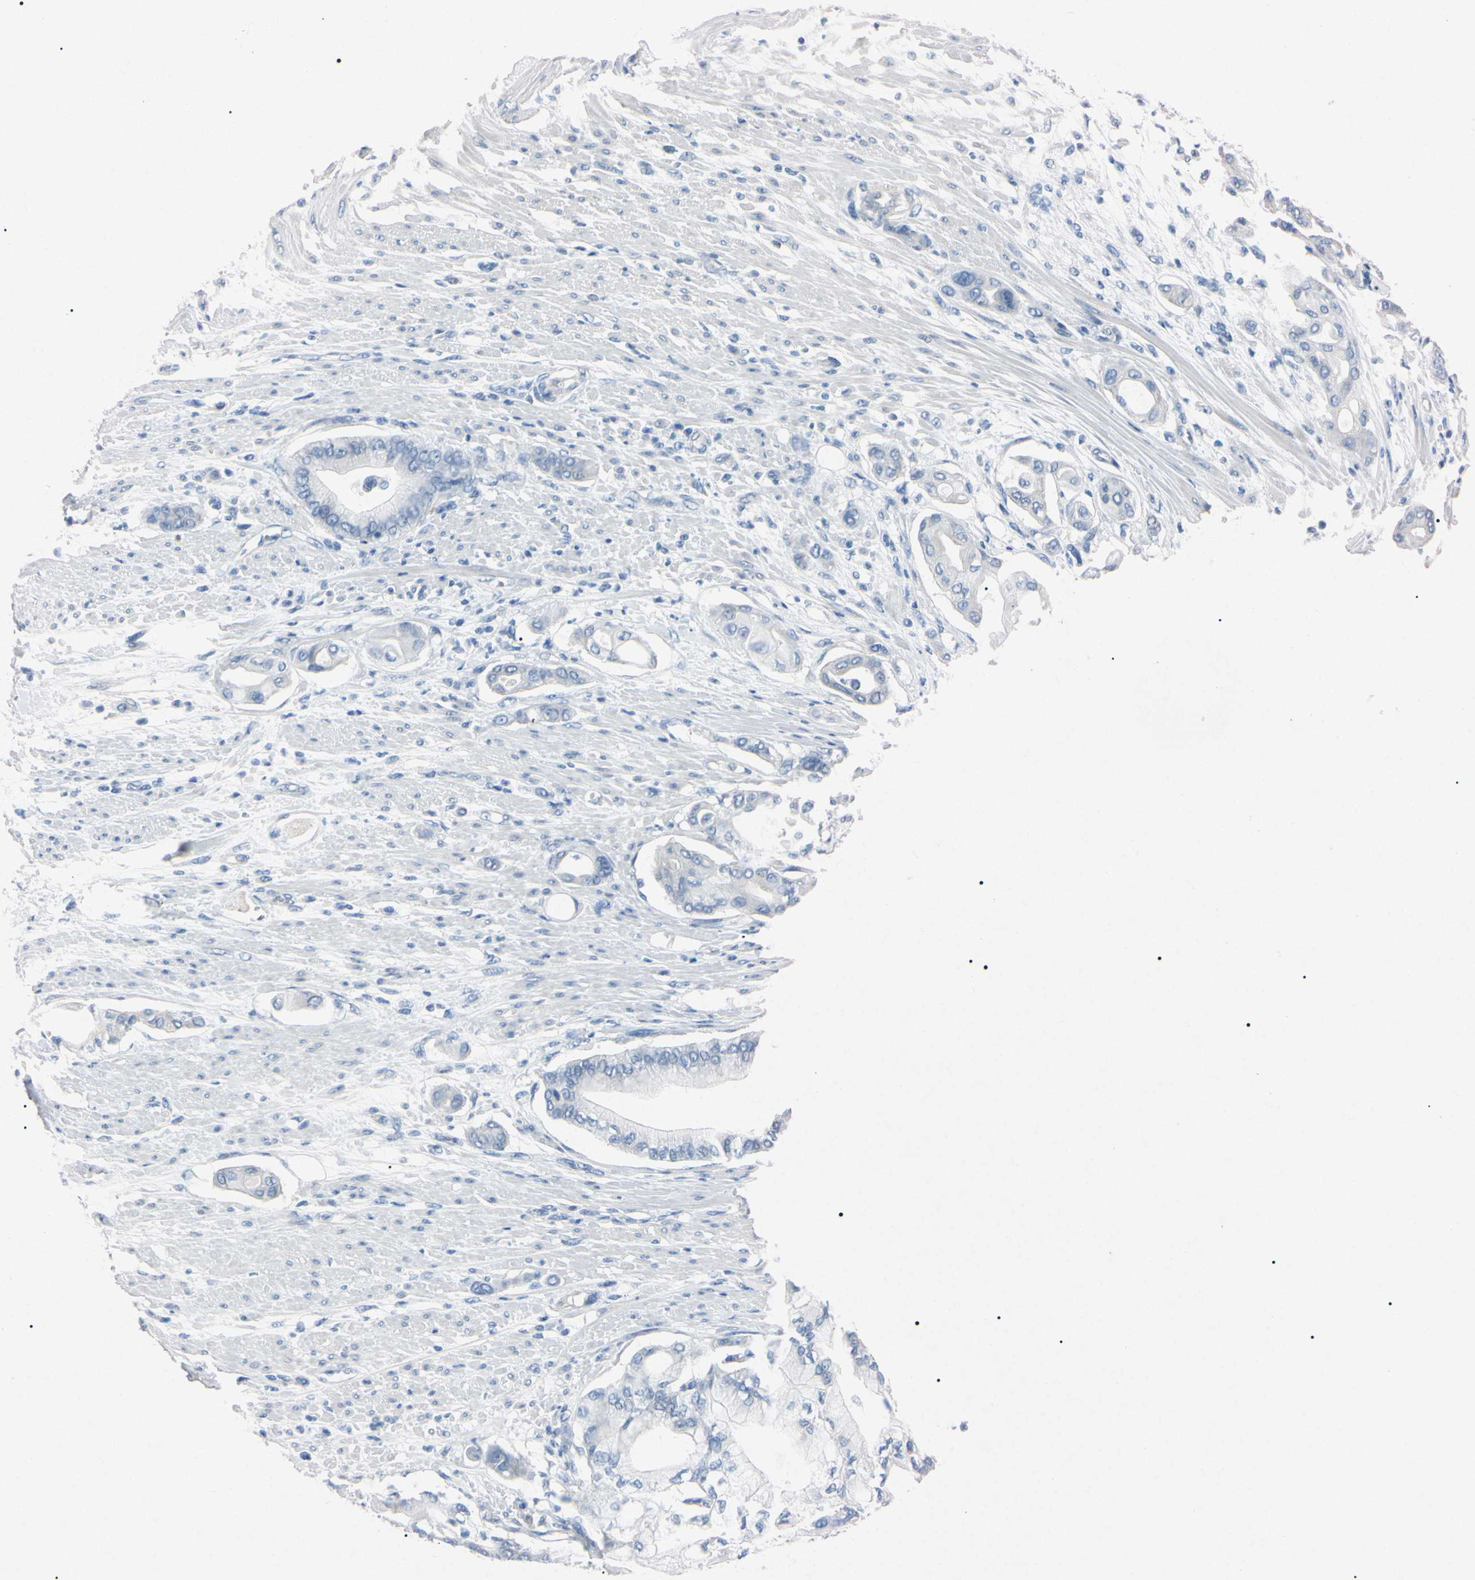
{"staining": {"intensity": "negative", "quantity": "none", "location": "none"}, "tissue": "pancreatic cancer", "cell_type": "Tumor cells", "image_type": "cancer", "snomed": [{"axis": "morphology", "description": "Adenocarcinoma, NOS"}, {"axis": "morphology", "description": "Adenocarcinoma, metastatic, NOS"}, {"axis": "topography", "description": "Lymph node"}, {"axis": "topography", "description": "Pancreas"}, {"axis": "topography", "description": "Duodenum"}], "caption": "IHC photomicrograph of neoplastic tissue: pancreatic cancer (adenocarcinoma) stained with DAB exhibits no significant protein positivity in tumor cells. The staining is performed using DAB brown chromogen with nuclei counter-stained in using hematoxylin.", "gene": "ELN", "patient": {"sex": "female", "age": 64}}